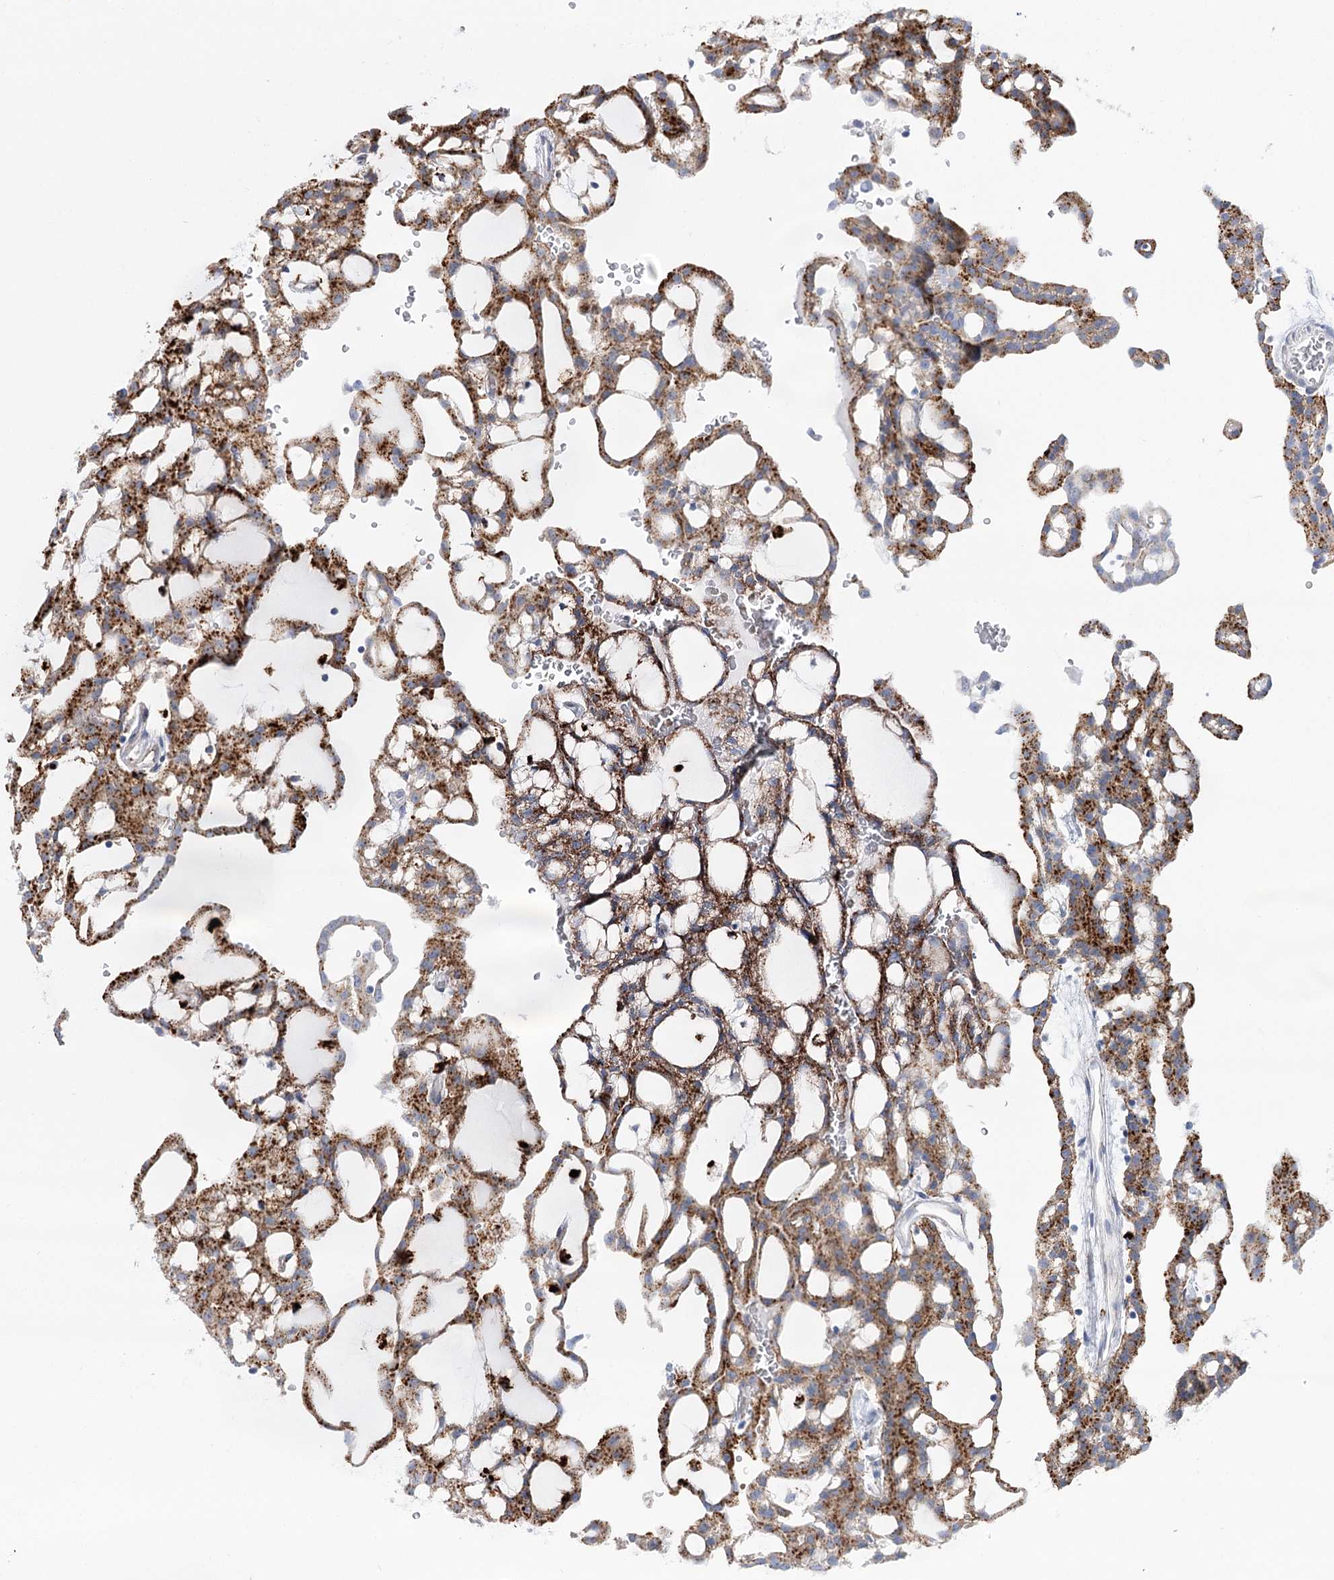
{"staining": {"intensity": "strong", "quantity": ">75%", "location": "cytoplasmic/membranous"}, "tissue": "renal cancer", "cell_type": "Tumor cells", "image_type": "cancer", "snomed": [{"axis": "morphology", "description": "Adenocarcinoma, NOS"}, {"axis": "topography", "description": "Kidney"}], "caption": "Immunohistochemical staining of human renal adenocarcinoma reveals strong cytoplasmic/membranous protein positivity in about >75% of tumor cells. Using DAB (brown) and hematoxylin (blue) stains, captured at high magnification using brightfield microscopy.", "gene": "SIAE", "patient": {"sex": "male", "age": 63}}